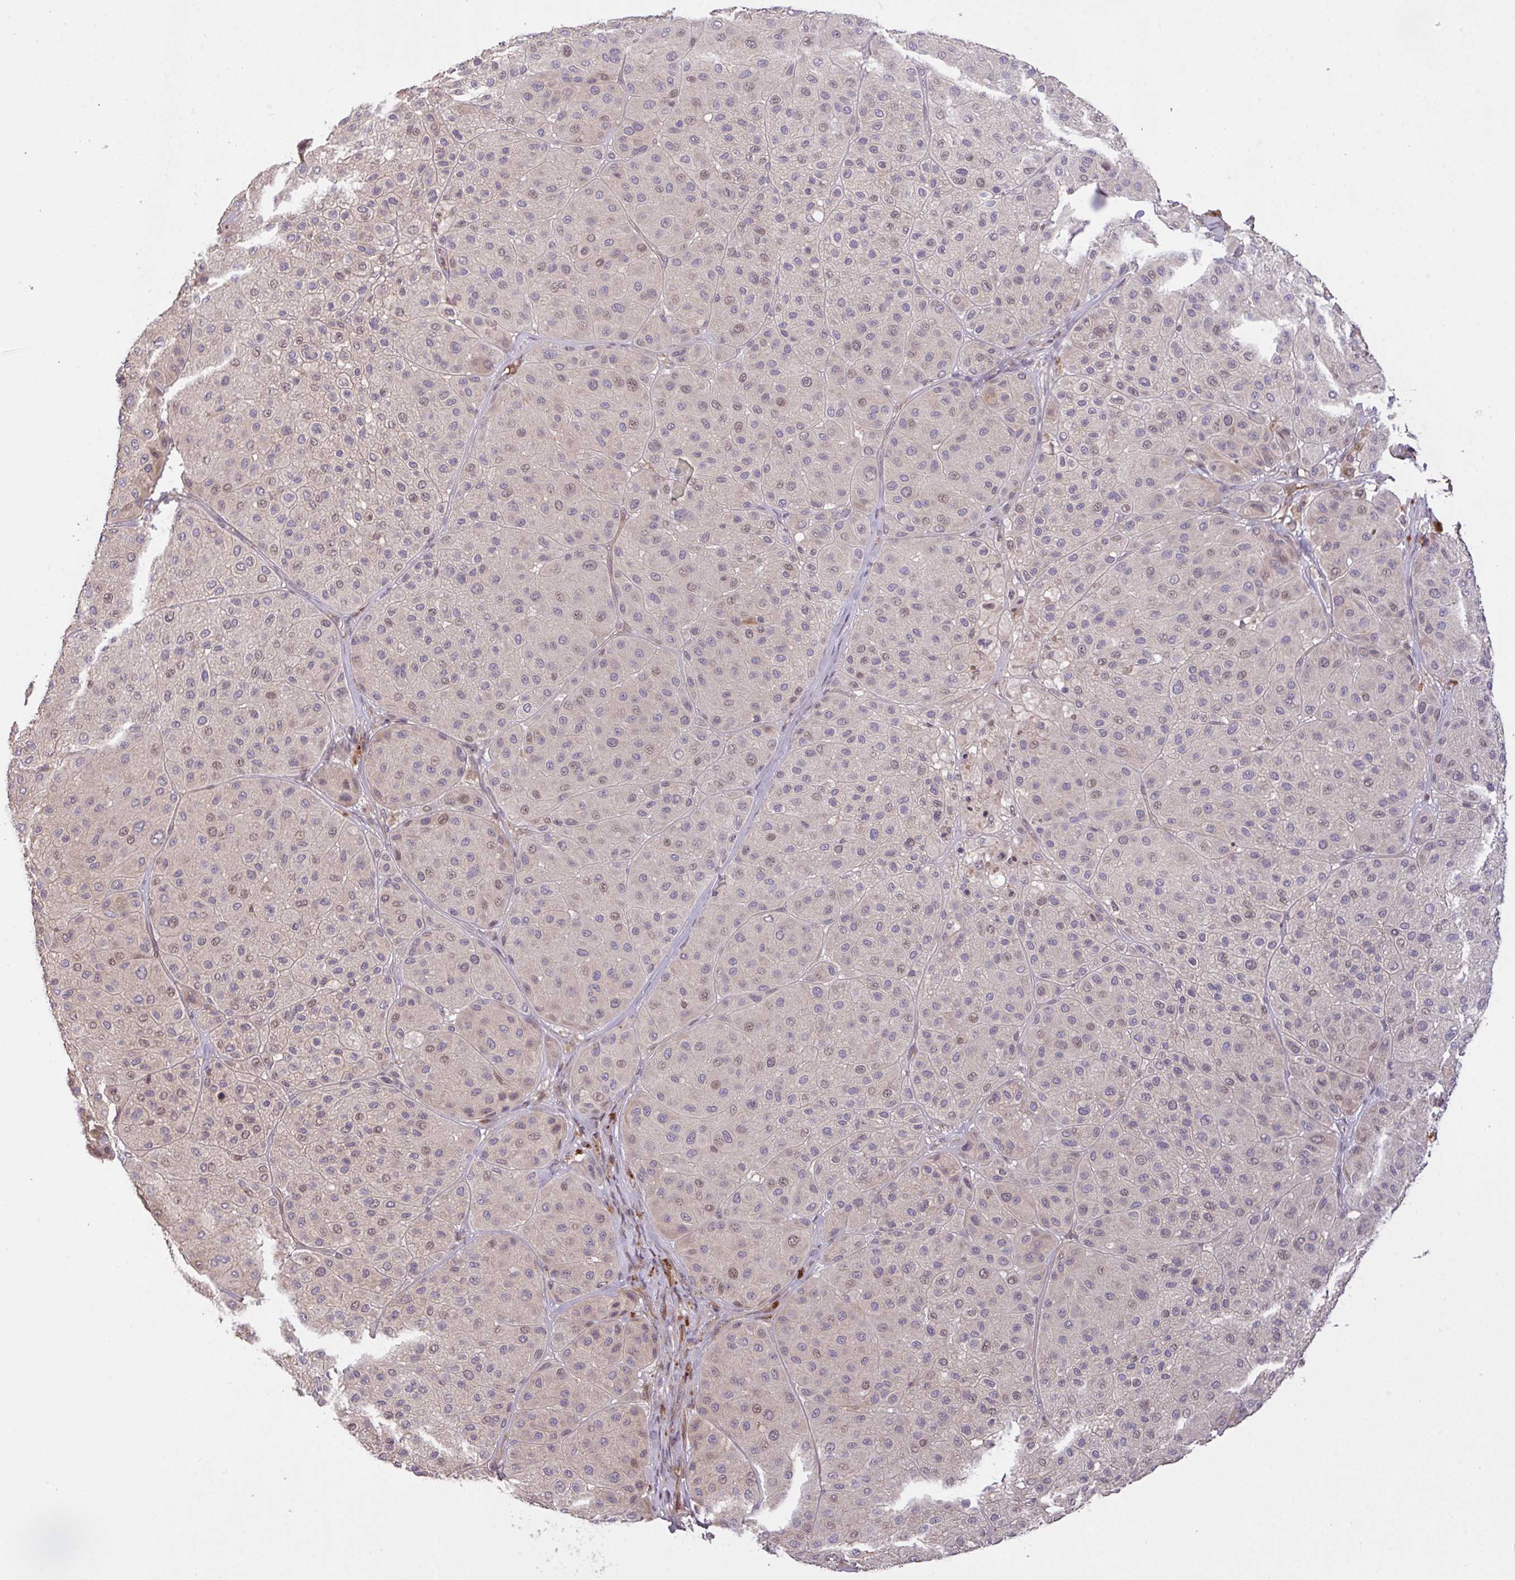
{"staining": {"intensity": "negative", "quantity": "none", "location": "none"}, "tissue": "melanoma", "cell_type": "Tumor cells", "image_type": "cancer", "snomed": [{"axis": "morphology", "description": "Malignant melanoma, Metastatic site"}, {"axis": "topography", "description": "Smooth muscle"}], "caption": "Human melanoma stained for a protein using immunohistochemistry (IHC) exhibits no staining in tumor cells.", "gene": "FCER1A", "patient": {"sex": "male", "age": 41}}